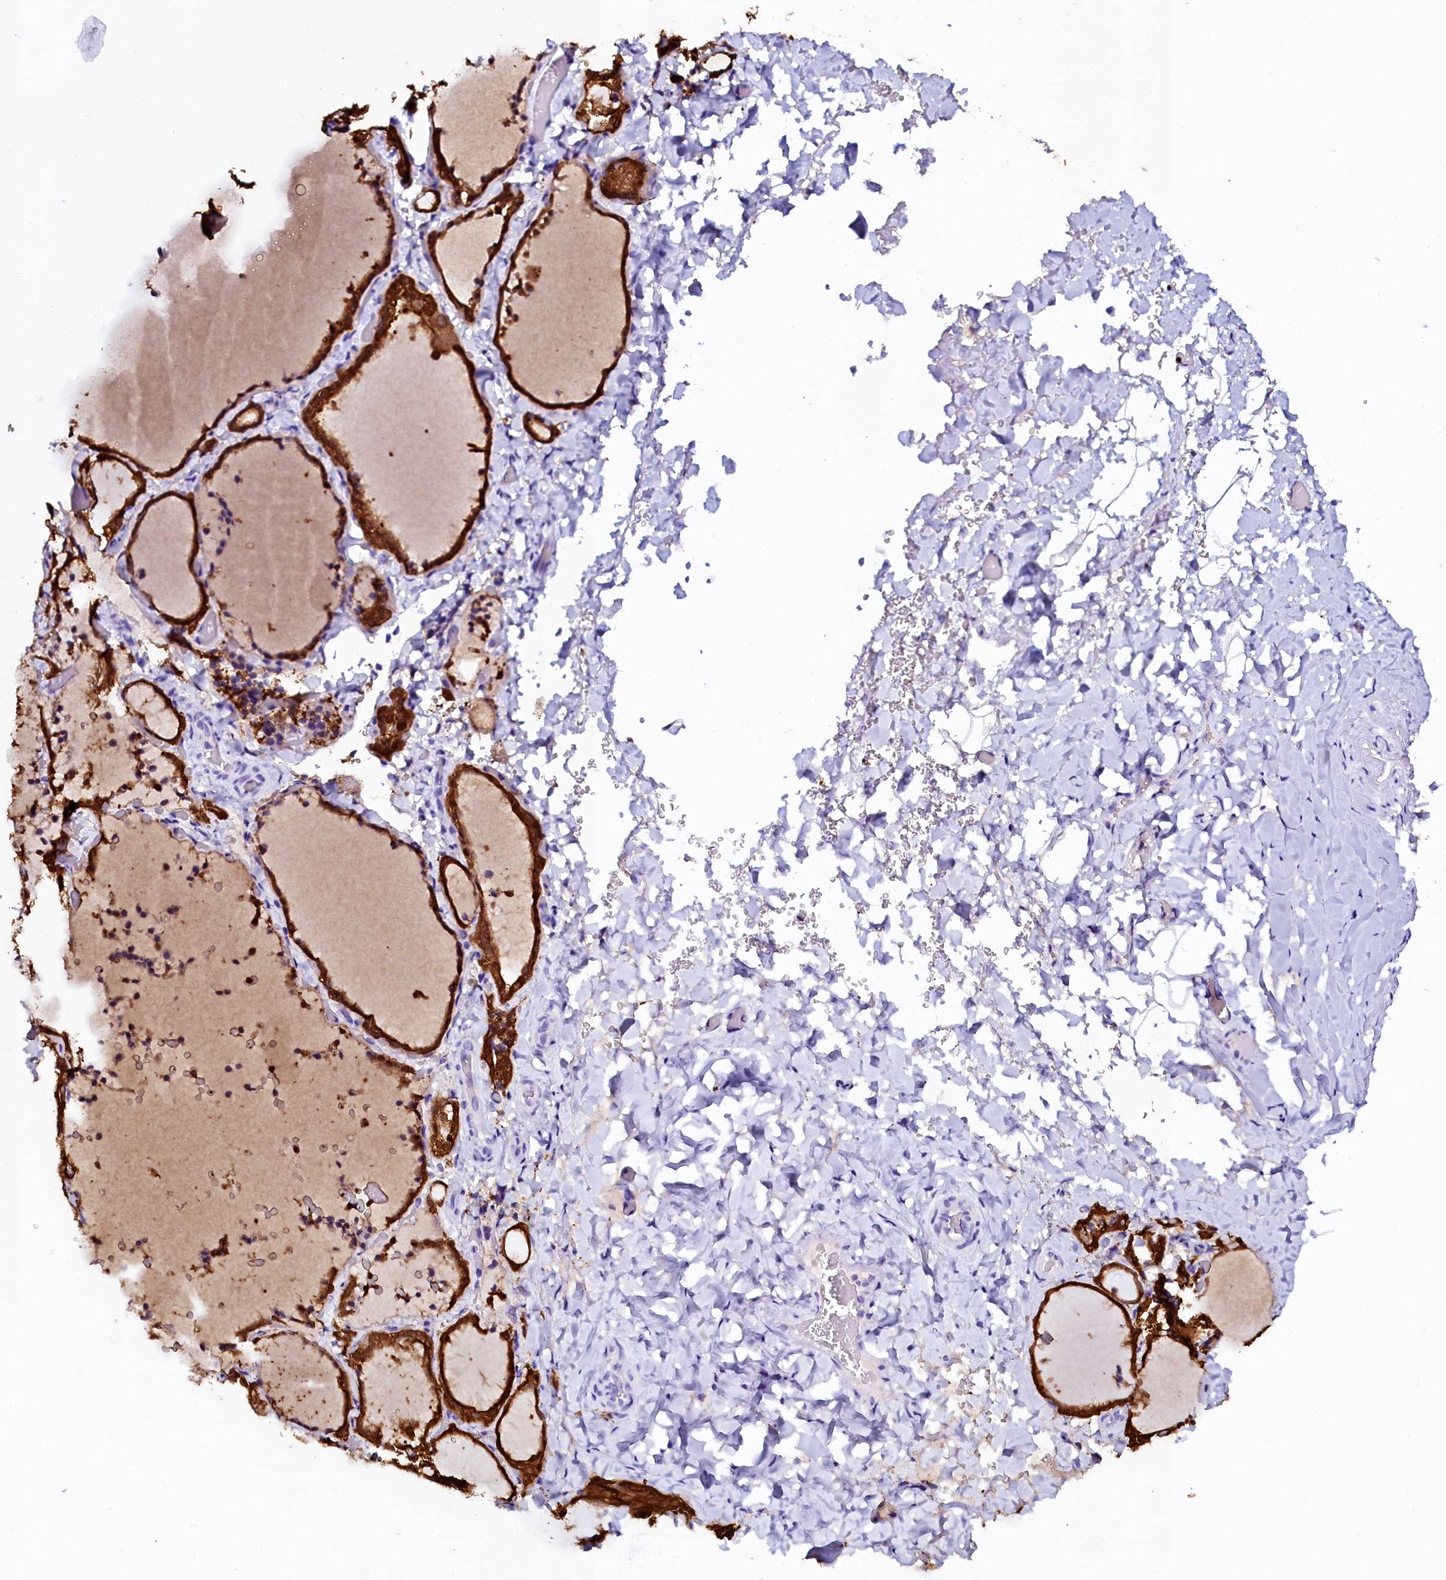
{"staining": {"intensity": "strong", "quantity": ">75%", "location": "cytoplasmic/membranous"}, "tissue": "thyroid gland", "cell_type": "Glandular cells", "image_type": "normal", "snomed": [{"axis": "morphology", "description": "Normal tissue, NOS"}, {"axis": "topography", "description": "Thyroid gland"}], "caption": "This is a photomicrograph of immunohistochemistry staining of benign thyroid gland, which shows strong staining in the cytoplasmic/membranous of glandular cells.", "gene": "SORD", "patient": {"sex": "female", "age": 22}}